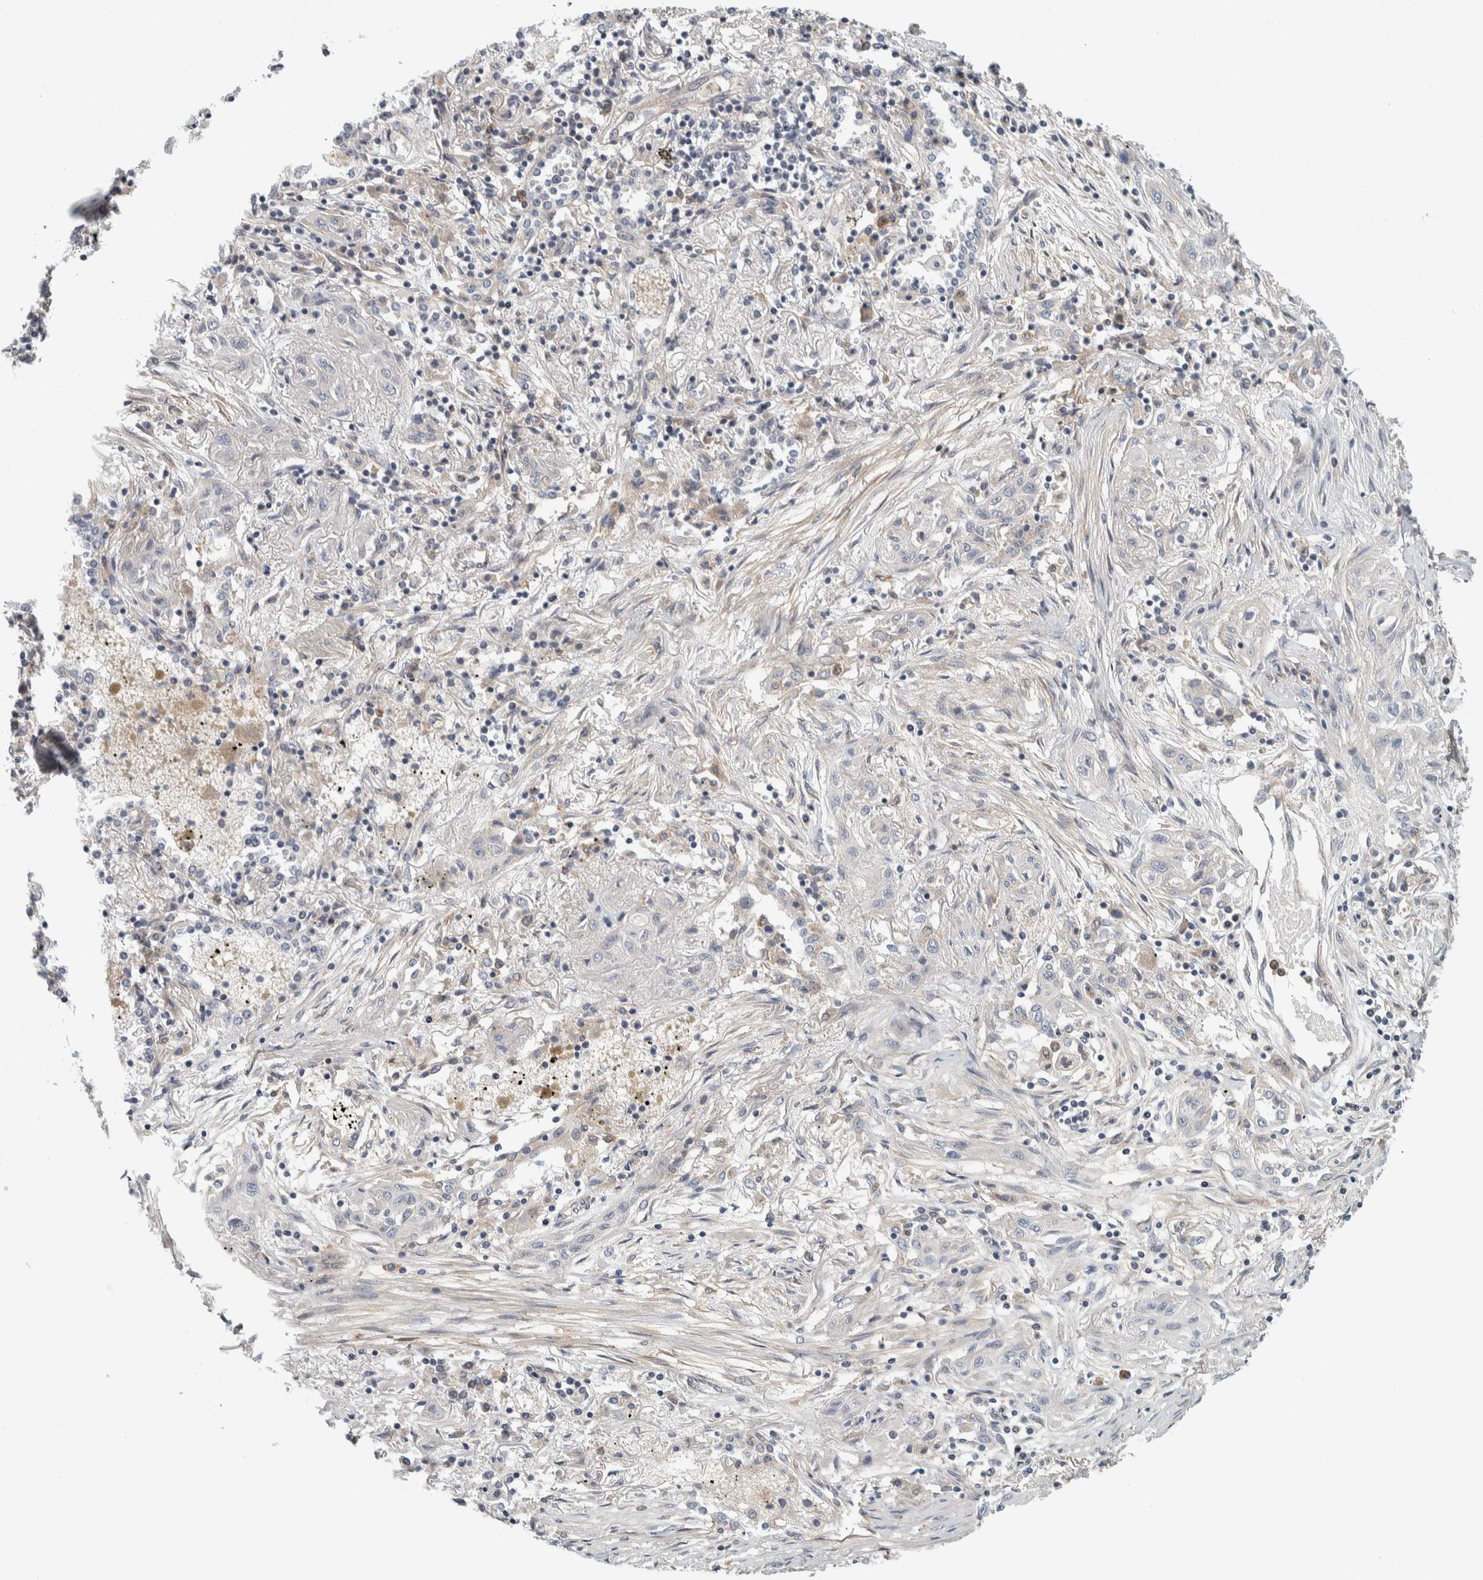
{"staining": {"intensity": "negative", "quantity": "none", "location": "none"}, "tissue": "lung cancer", "cell_type": "Tumor cells", "image_type": "cancer", "snomed": [{"axis": "morphology", "description": "Squamous cell carcinoma, NOS"}, {"axis": "topography", "description": "Lung"}], "caption": "Squamous cell carcinoma (lung) stained for a protein using immunohistochemistry (IHC) demonstrates no positivity tumor cells.", "gene": "KCNJ3", "patient": {"sex": "female", "age": 47}}